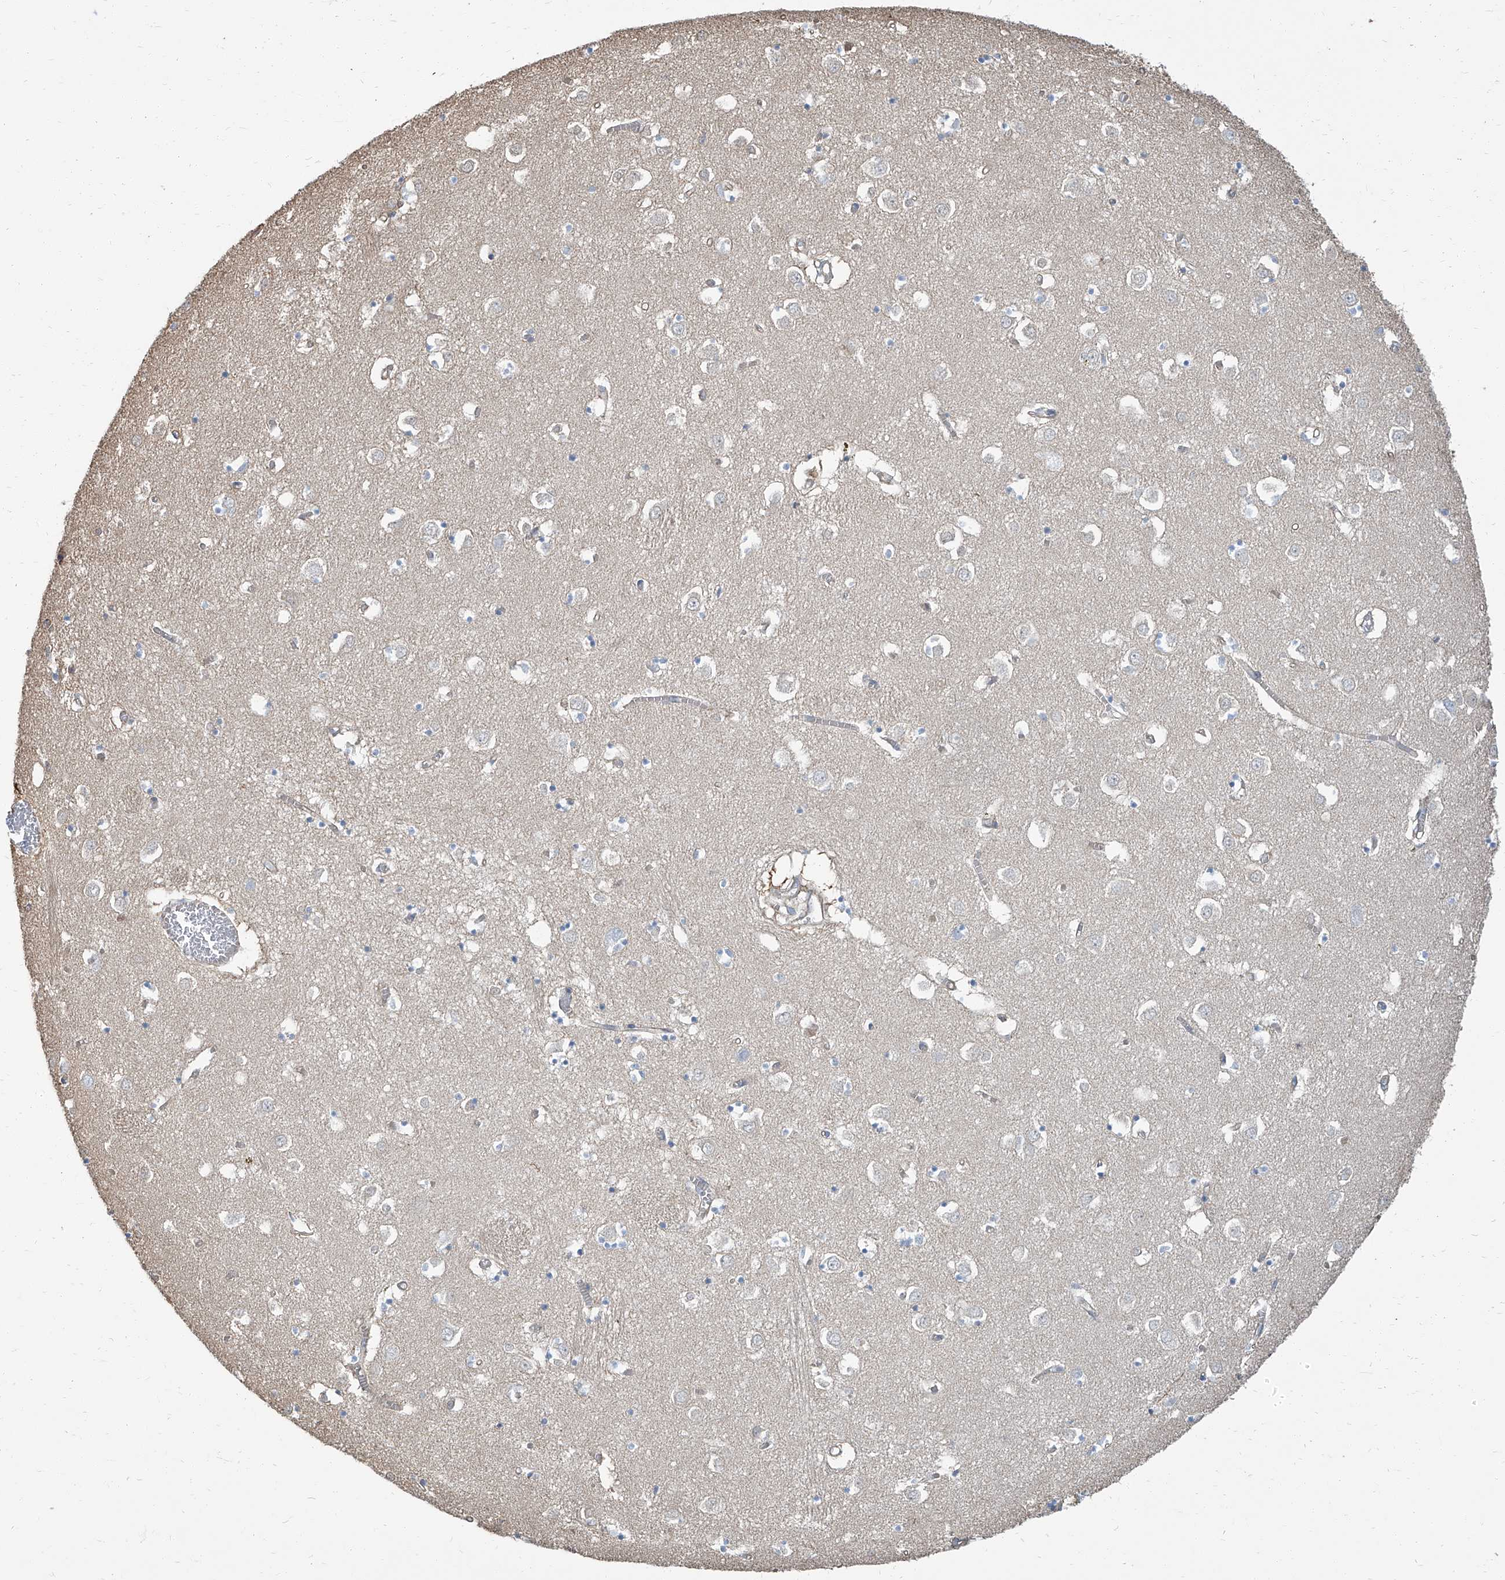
{"staining": {"intensity": "negative", "quantity": "none", "location": "none"}, "tissue": "caudate", "cell_type": "Glial cells", "image_type": "normal", "snomed": [{"axis": "morphology", "description": "Normal tissue, NOS"}, {"axis": "topography", "description": "Lateral ventricle wall"}], "caption": "This is a image of IHC staining of unremarkable caudate, which shows no expression in glial cells. (Brightfield microscopy of DAB IHC at high magnification).", "gene": "TXLNB", "patient": {"sex": "male", "age": 70}}